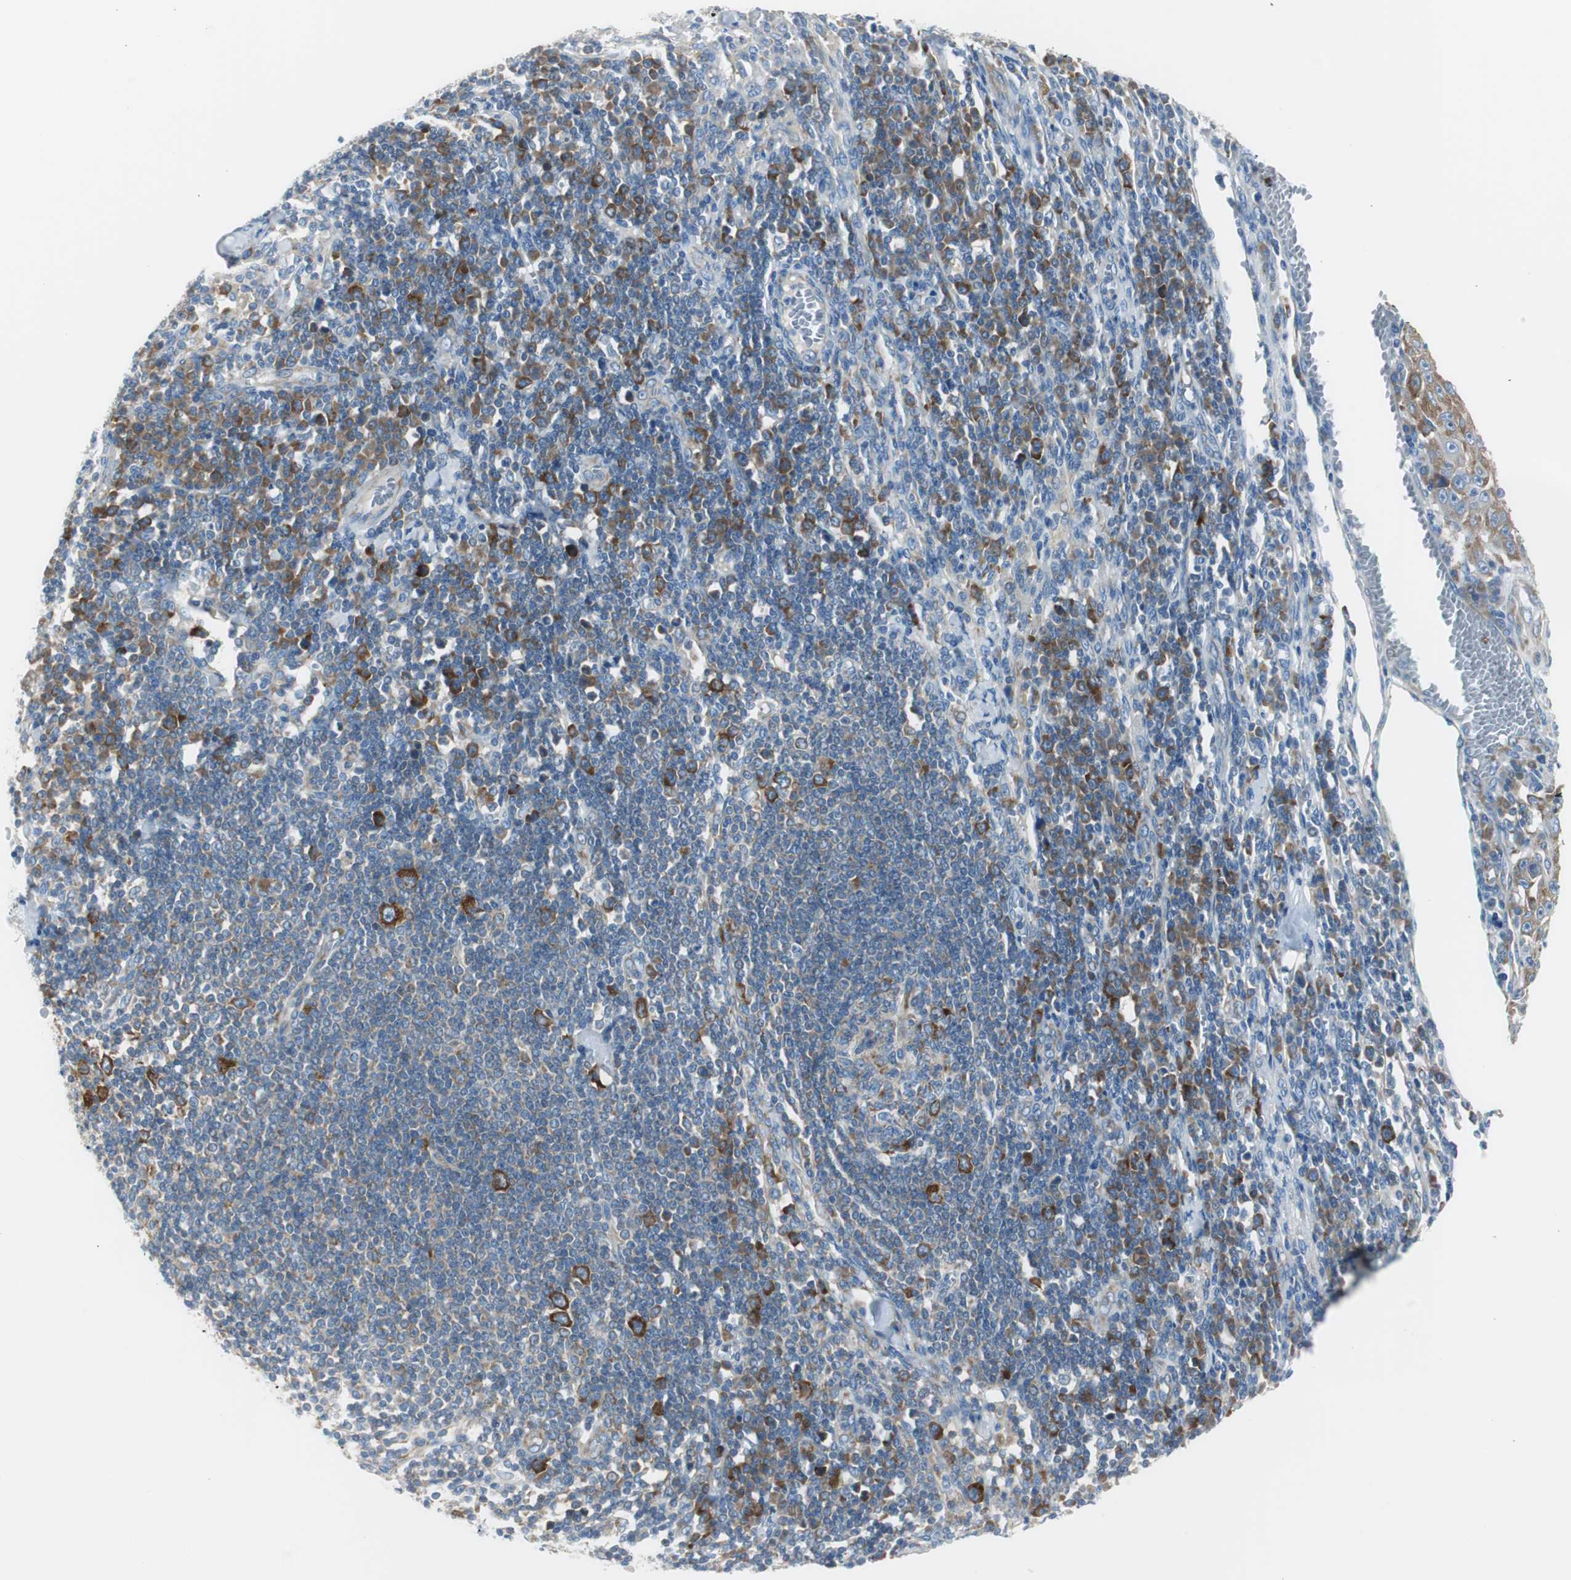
{"staining": {"intensity": "moderate", "quantity": "<25%", "location": "cytoplasmic/membranous"}, "tissue": "skin cancer", "cell_type": "Tumor cells", "image_type": "cancer", "snomed": [{"axis": "morphology", "description": "Squamous cell carcinoma, NOS"}, {"axis": "topography", "description": "Skin"}], "caption": "Protein expression analysis of skin cancer (squamous cell carcinoma) shows moderate cytoplasmic/membranous staining in about <25% of tumor cells.", "gene": "RPS12", "patient": {"sex": "male", "age": 75}}